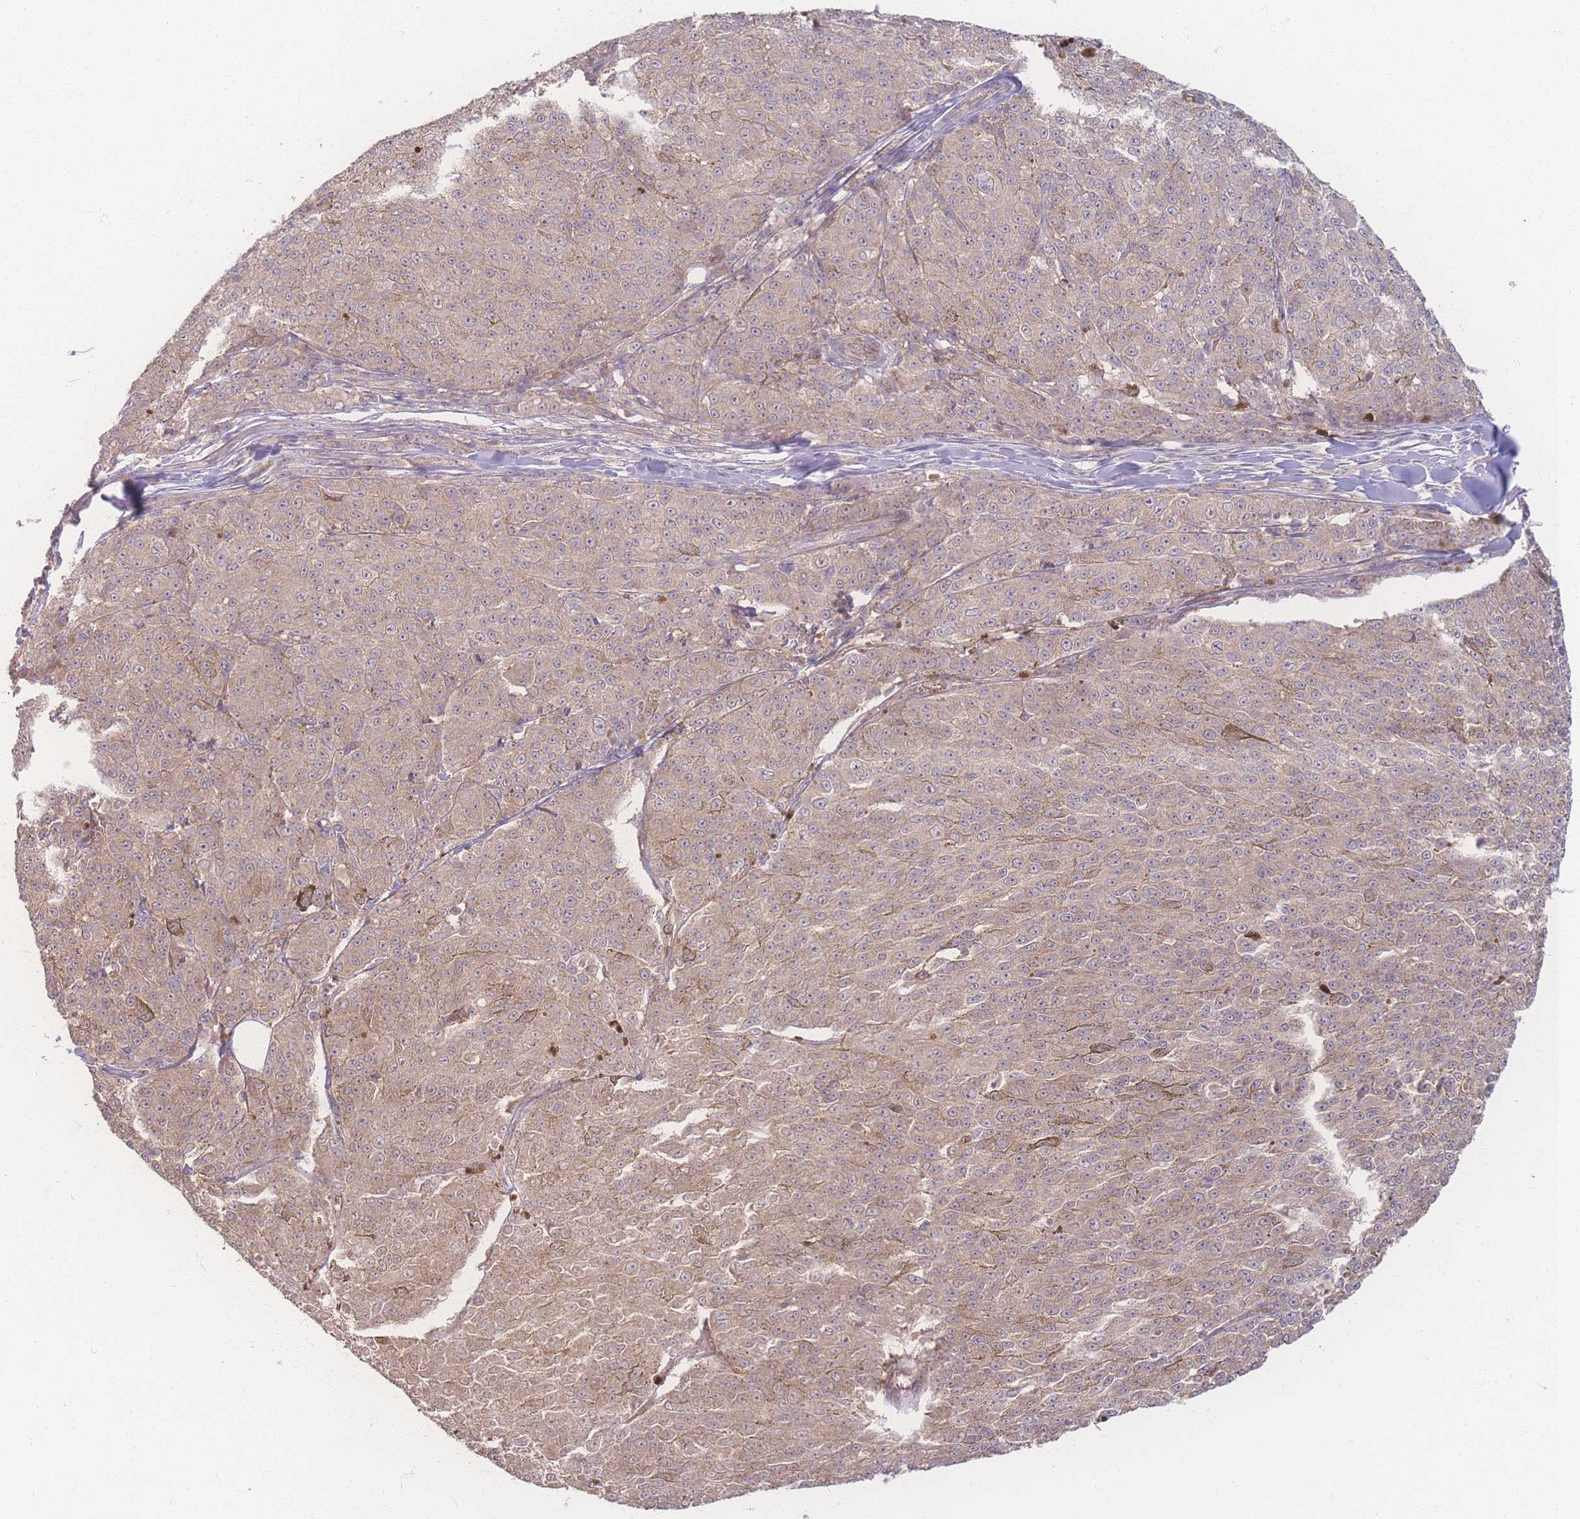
{"staining": {"intensity": "weak", "quantity": ">75%", "location": "cytoplasmic/membranous"}, "tissue": "melanoma", "cell_type": "Tumor cells", "image_type": "cancer", "snomed": [{"axis": "morphology", "description": "Malignant melanoma, NOS"}, {"axis": "topography", "description": "Skin"}], "caption": "Immunohistochemical staining of malignant melanoma exhibits weak cytoplasmic/membranous protein expression in approximately >75% of tumor cells.", "gene": "INSR", "patient": {"sex": "female", "age": 52}}